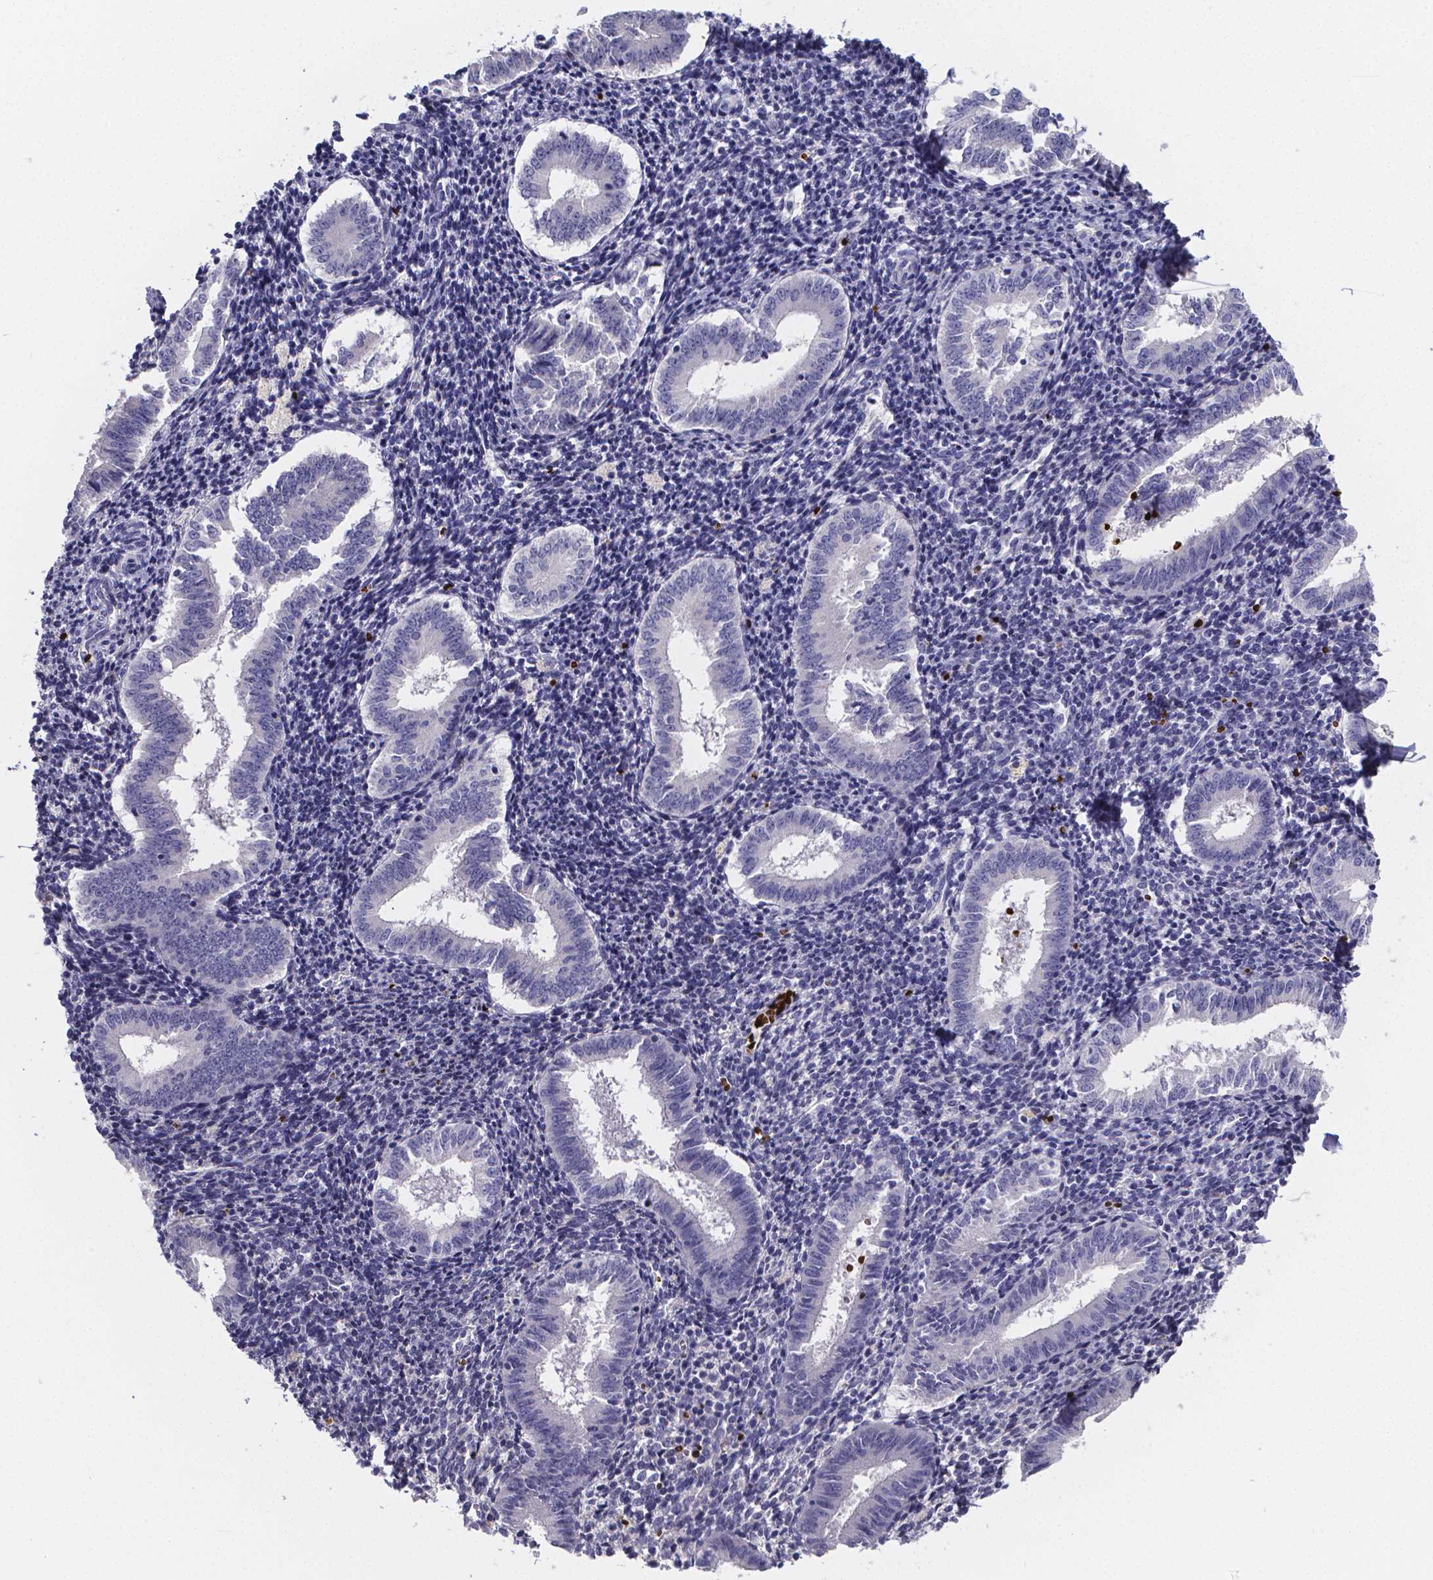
{"staining": {"intensity": "negative", "quantity": "none", "location": "none"}, "tissue": "endometrium", "cell_type": "Cells in endometrial stroma", "image_type": "normal", "snomed": [{"axis": "morphology", "description": "Normal tissue, NOS"}, {"axis": "topography", "description": "Endometrium"}], "caption": "Immunohistochemistry micrograph of unremarkable endometrium: human endometrium stained with DAB (3,3'-diaminobenzidine) shows no significant protein staining in cells in endometrial stroma.", "gene": "GABRA3", "patient": {"sex": "female", "age": 25}}